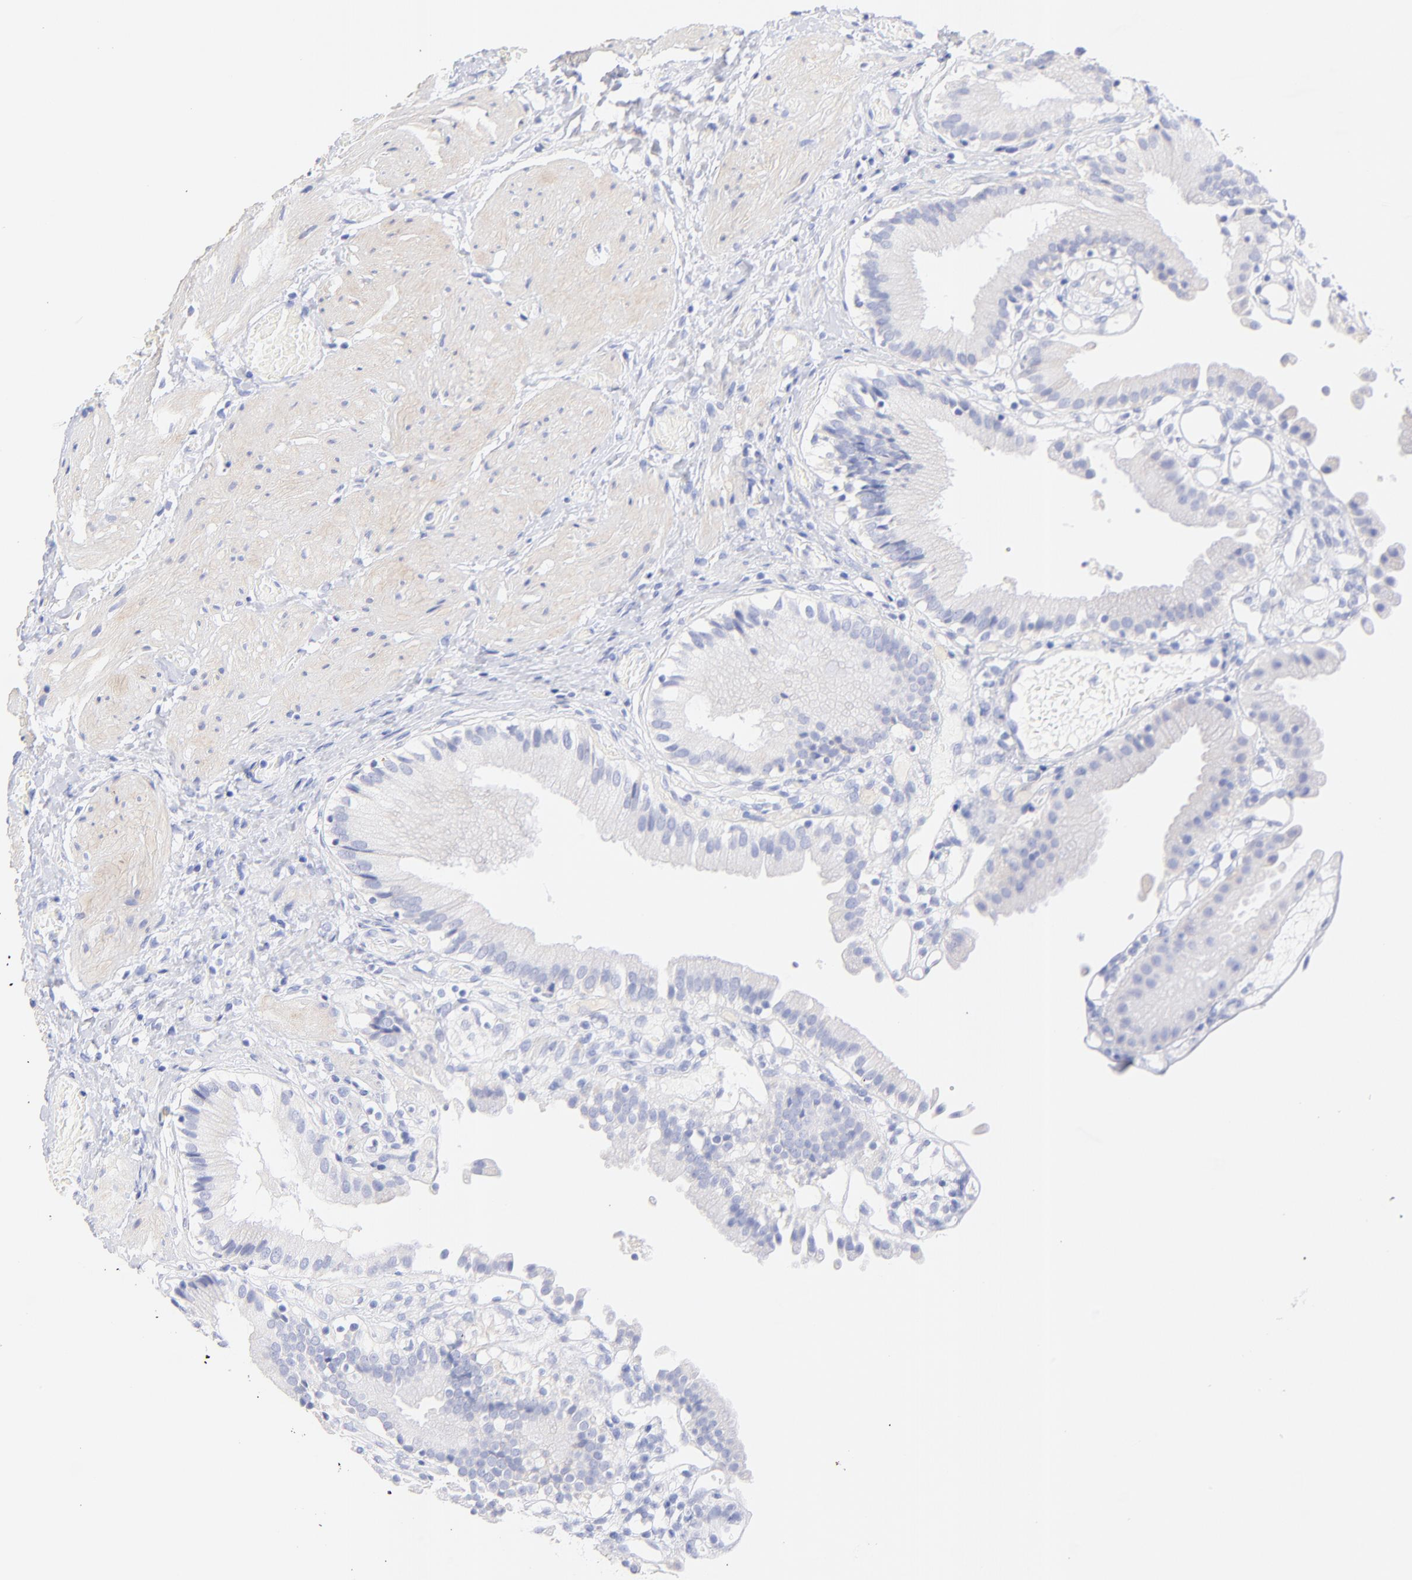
{"staining": {"intensity": "negative", "quantity": "none", "location": "none"}, "tissue": "gallbladder", "cell_type": "Glandular cells", "image_type": "normal", "snomed": [{"axis": "morphology", "description": "Normal tissue, NOS"}, {"axis": "topography", "description": "Gallbladder"}], "caption": "The photomicrograph shows no staining of glandular cells in normal gallbladder.", "gene": "C1QTNF6", "patient": {"sex": "male", "age": 65}}